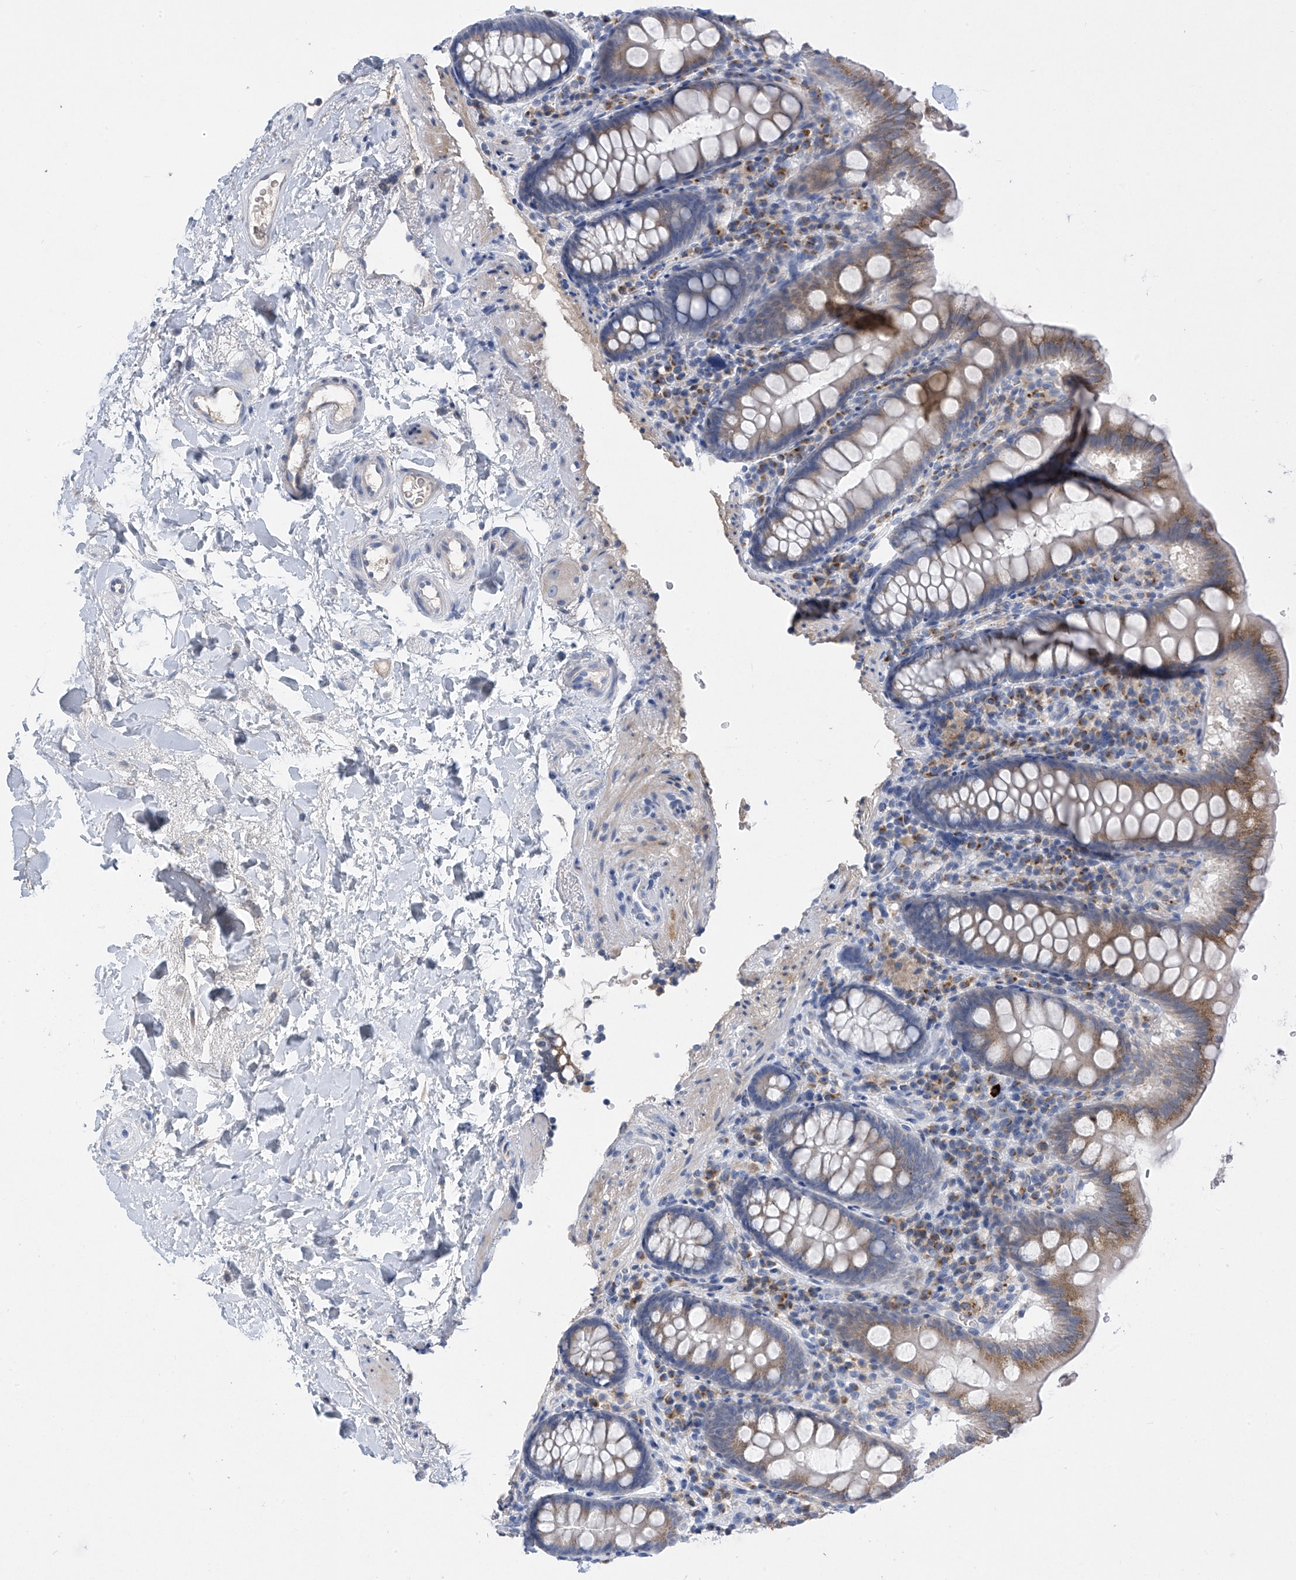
{"staining": {"intensity": "negative", "quantity": "none", "location": "none"}, "tissue": "colon", "cell_type": "Endothelial cells", "image_type": "normal", "snomed": [{"axis": "morphology", "description": "Normal tissue, NOS"}, {"axis": "topography", "description": "Colon"}], "caption": "Endothelial cells are negative for protein expression in normal human colon. Nuclei are stained in blue.", "gene": "SLCO4A1", "patient": {"sex": "female", "age": 79}}